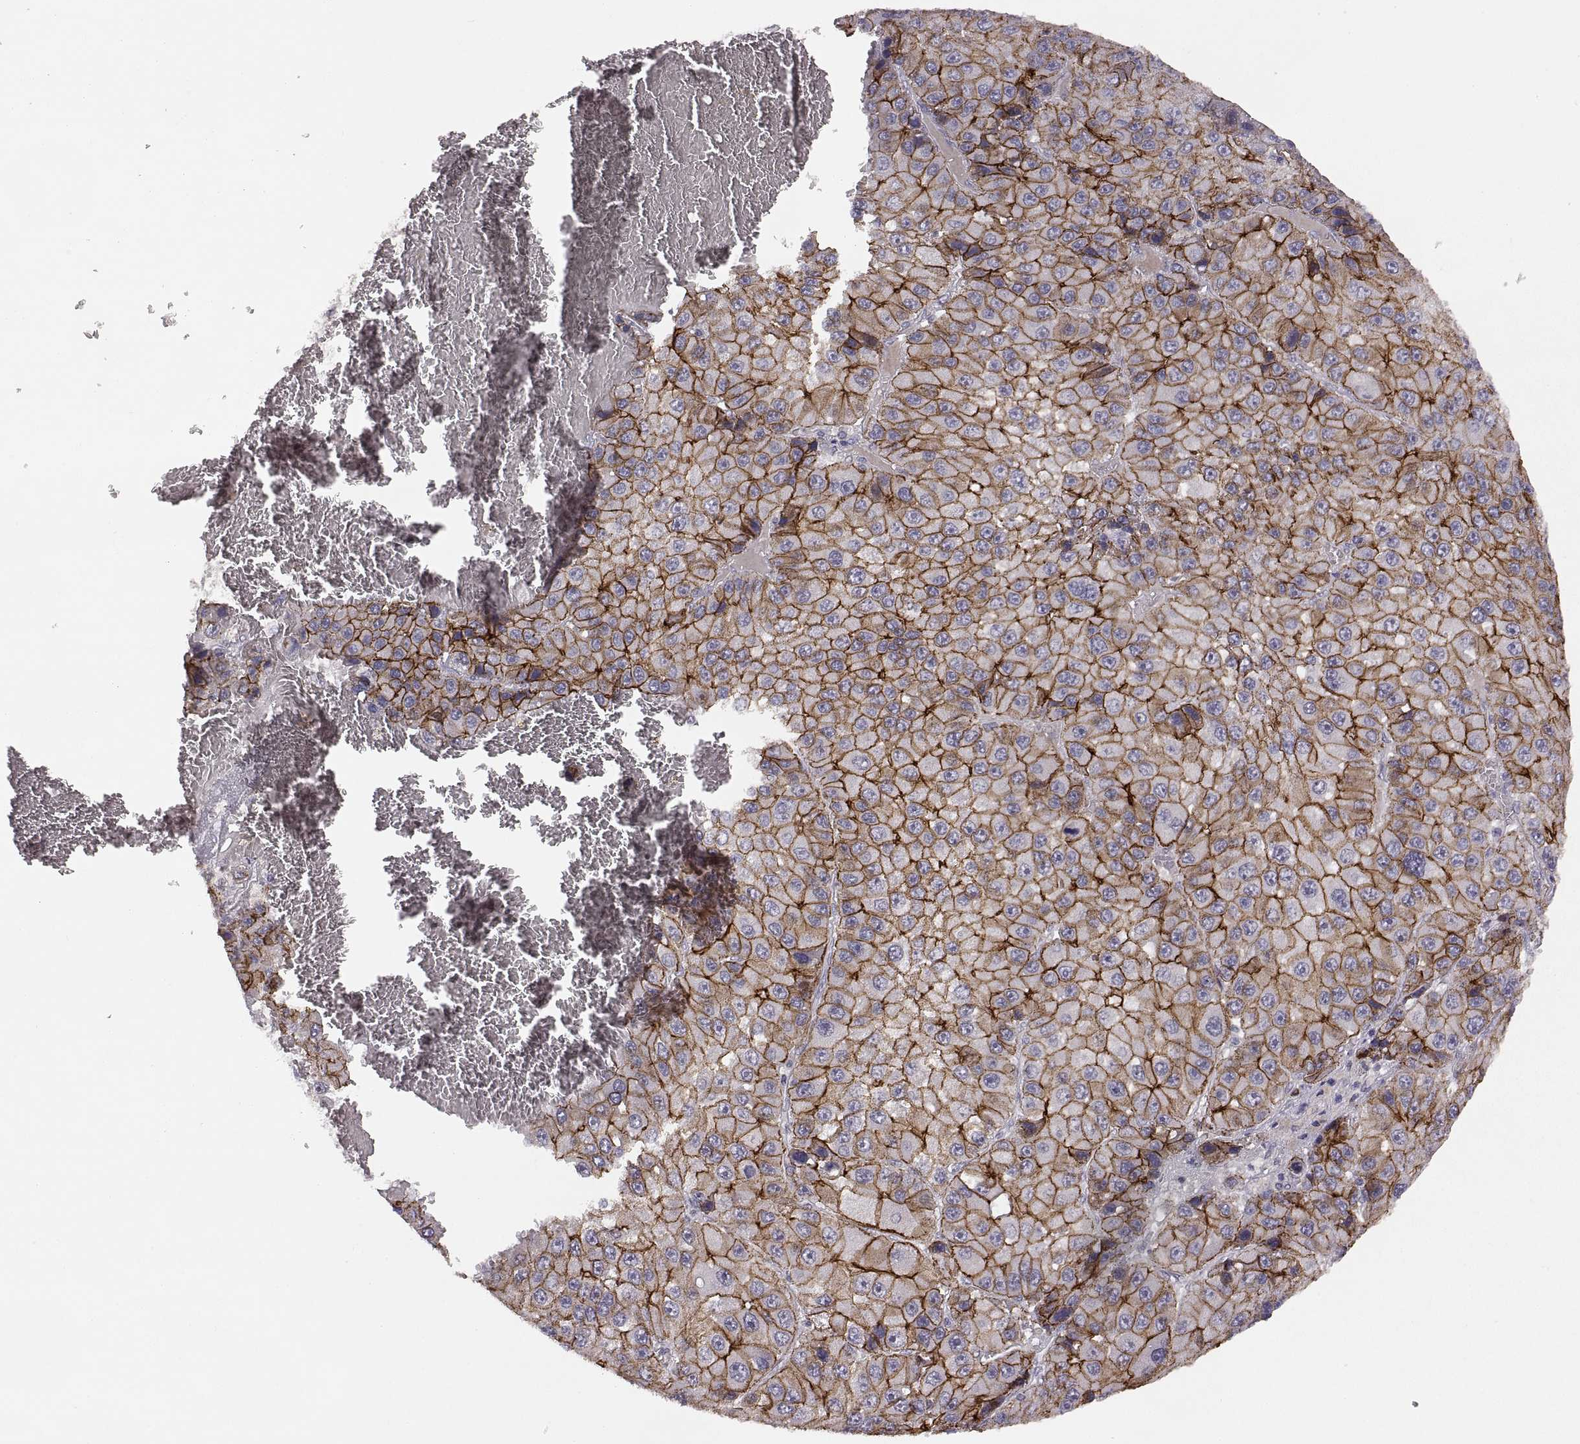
{"staining": {"intensity": "strong", "quantity": ">75%", "location": "cytoplasmic/membranous"}, "tissue": "liver cancer", "cell_type": "Tumor cells", "image_type": "cancer", "snomed": [{"axis": "morphology", "description": "Carcinoma, Hepatocellular, NOS"}, {"axis": "topography", "description": "Liver"}], "caption": "Immunohistochemistry (IHC) staining of liver hepatocellular carcinoma, which demonstrates high levels of strong cytoplasmic/membranous positivity in approximately >75% of tumor cells indicating strong cytoplasmic/membranous protein positivity. The staining was performed using DAB (3,3'-diaminobenzidine) (brown) for protein detection and nuclei were counterstained in hematoxylin (blue).", "gene": "CDH2", "patient": {"sex": "female", "age": 73}}